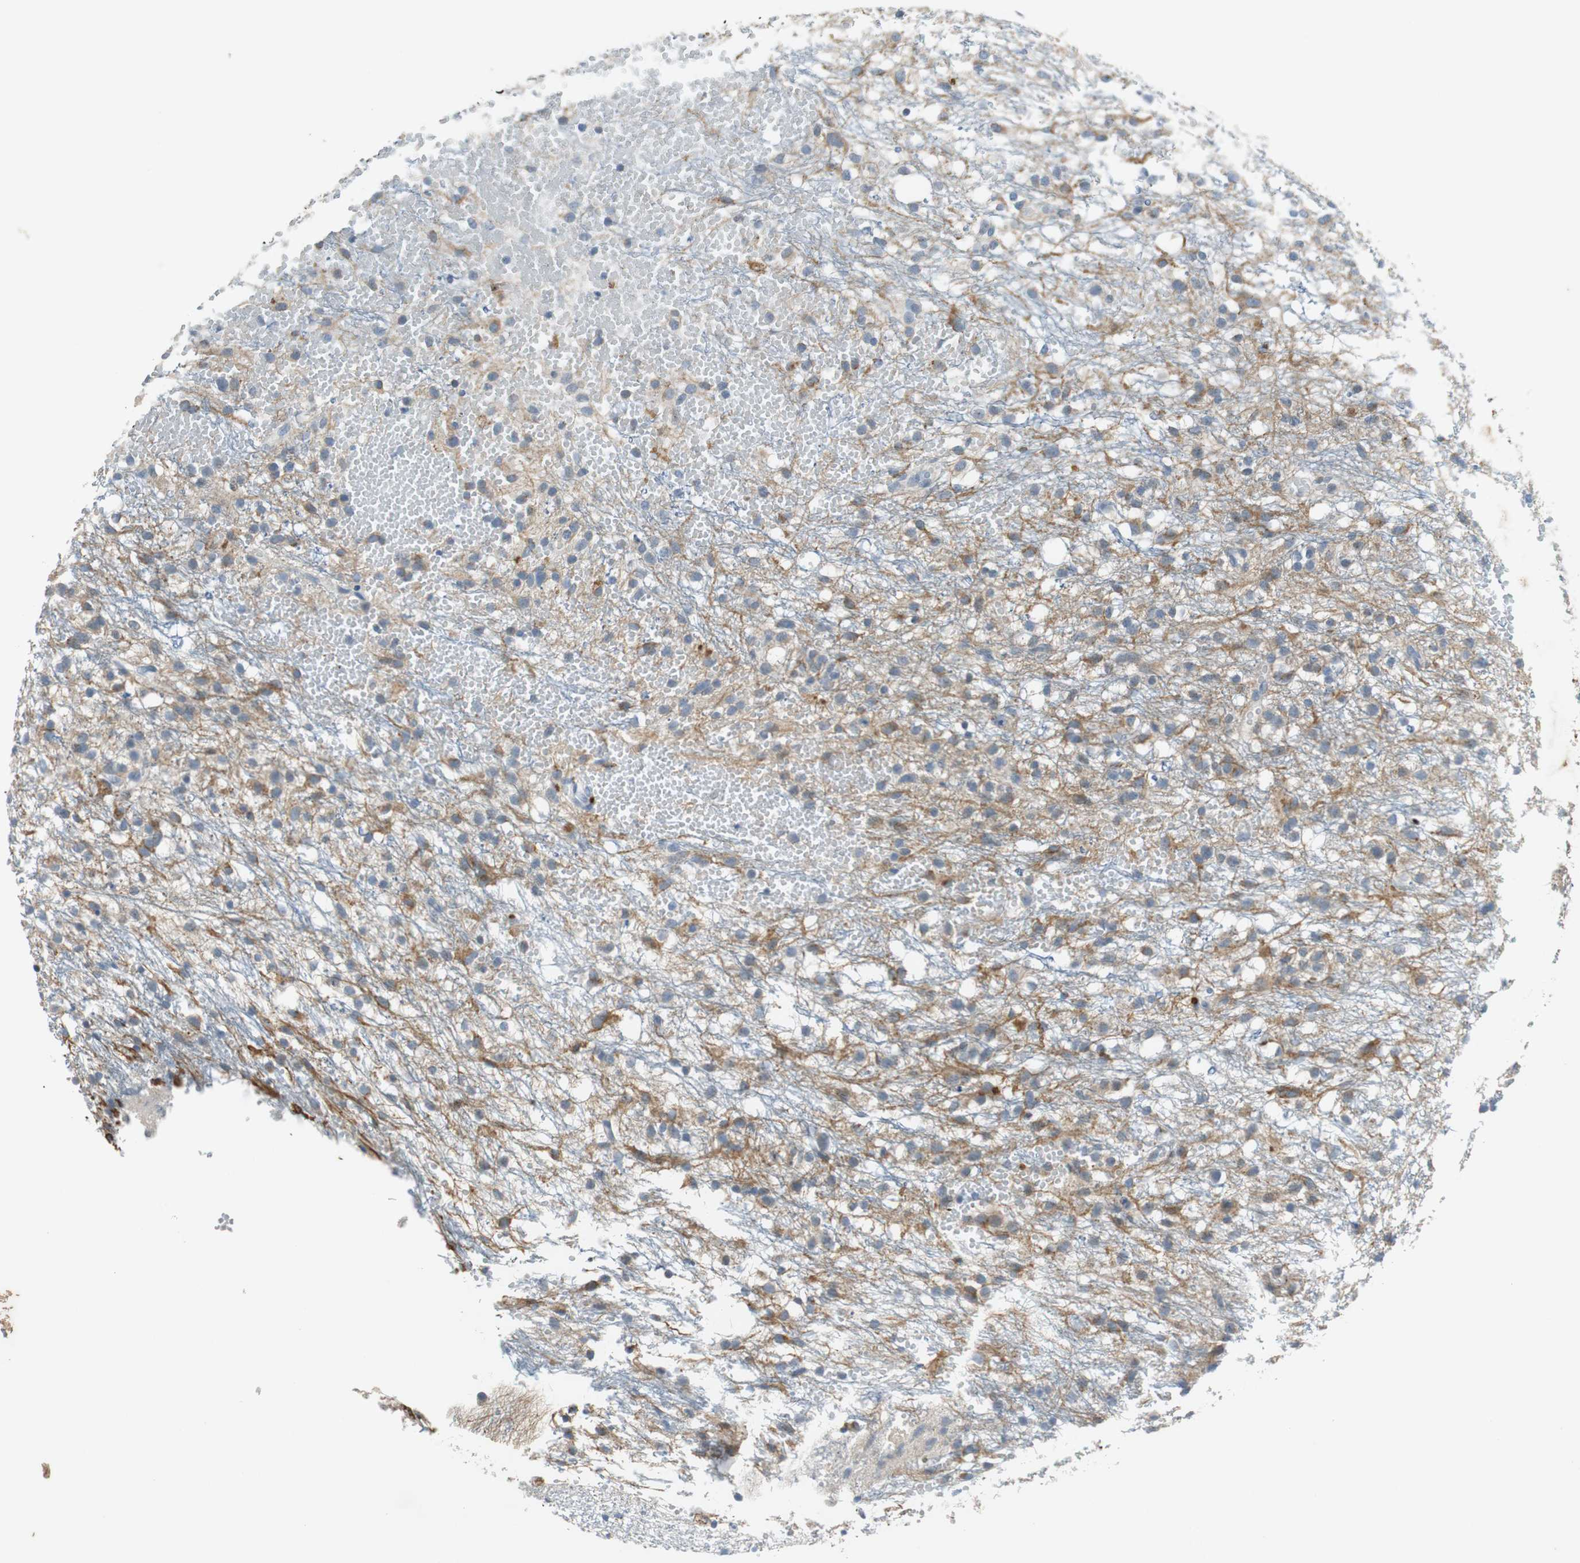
{"staining": {"intensity": "moderate", "quantity": "25%-75%", "location": "cytoplasmic/membranous"}, "tissue": "glioma", "cell_type": "Tumor cells", "image_type": "cancer", "snomed": [{"axis": "morphology", "description": "Glioma, malignant, High grade"}, {"axis": "topography", "description": "Brain"}], "caption": "Immunohistochemistry of human malignant glioma (high-grade) demonstrates medium levels of moderate cytoplasmic/membranous staining in approximately 25%-75% of tumor cells.", "gene": "NLGN1", "patient": {"sex": "female", "age": 59}}